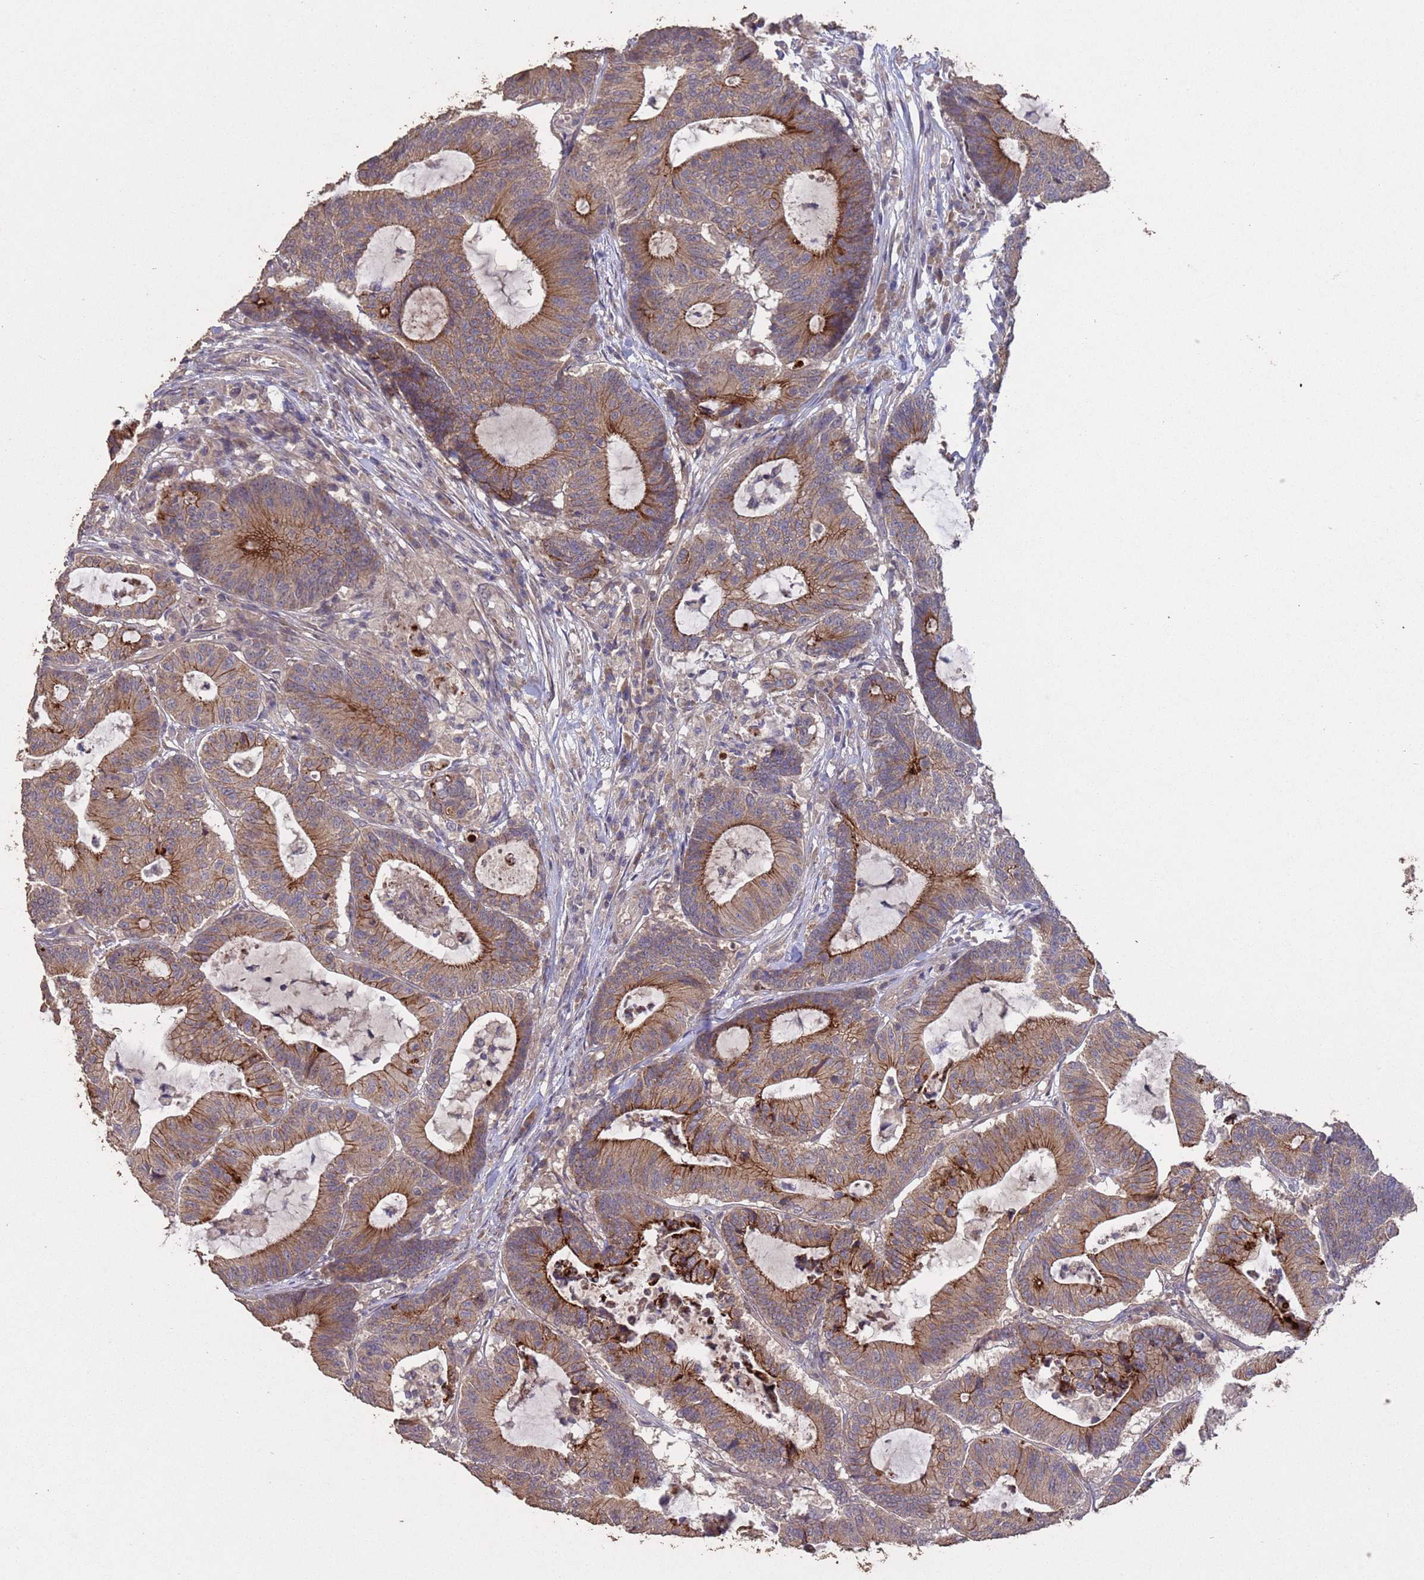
{"staining": {"intensity": "strong", "quantity": "25%-75%", "location": "cytoplasmic/membranous"}, "tissue": "colorectal cancer", "cell_type": "Tumor cells", "image_type": "cancer", "snomed": [{"axis": "morphology", "description": "Adenocarcinoma, NOS"}, {"axis": "topography", "description": "Colon"}], "caption": "This histopathology image shows immunohistochemistry staining of colorectal adenocarcinoma, with high strong cytoplasmic/membranous positivity in about 25%-75% of tumor cells.", "gene": "SLC9B2", "patient": {"sex": "female", "age": 84}}